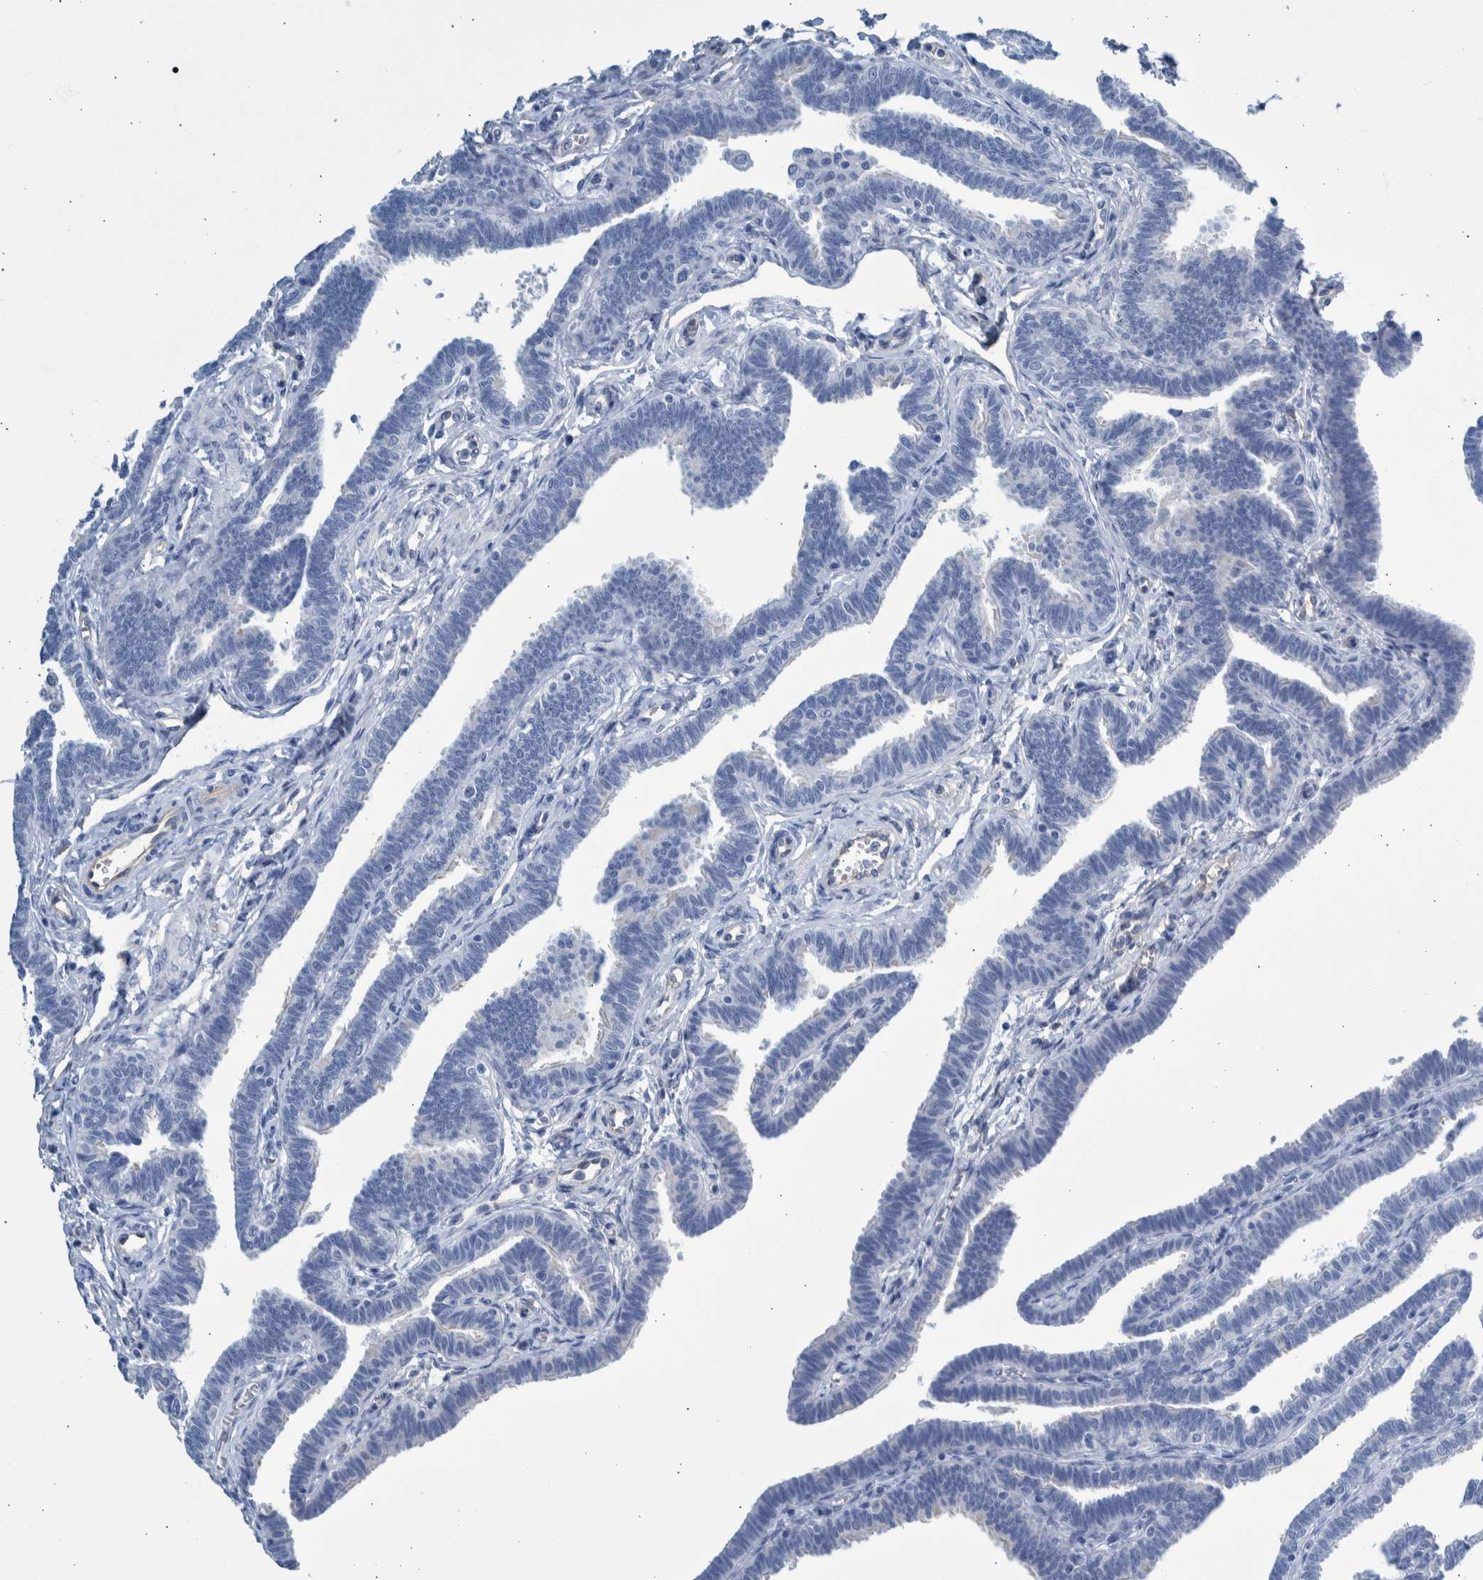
{"staining": {"intensity": "negative", "quantity": "none", "location": "none"}, "tissue": "fallopian tube", "cell_type": "Glandular cells", "image_type": "normal", "snomed": [{"axis": "morphology", "description": "Normal tissue, NOS"}, {"axis": "topography", "description": "Fallopian tube"}, {"axis": "topography", "description": "Ovary"}], "caption": "Human fallopian tube stained for a protein using immunohistochemistry (IHC) exhibits no positivity in glandular cells.", "gene": "SLC34A3", "patient": {"sex": "female", "age": 23}}